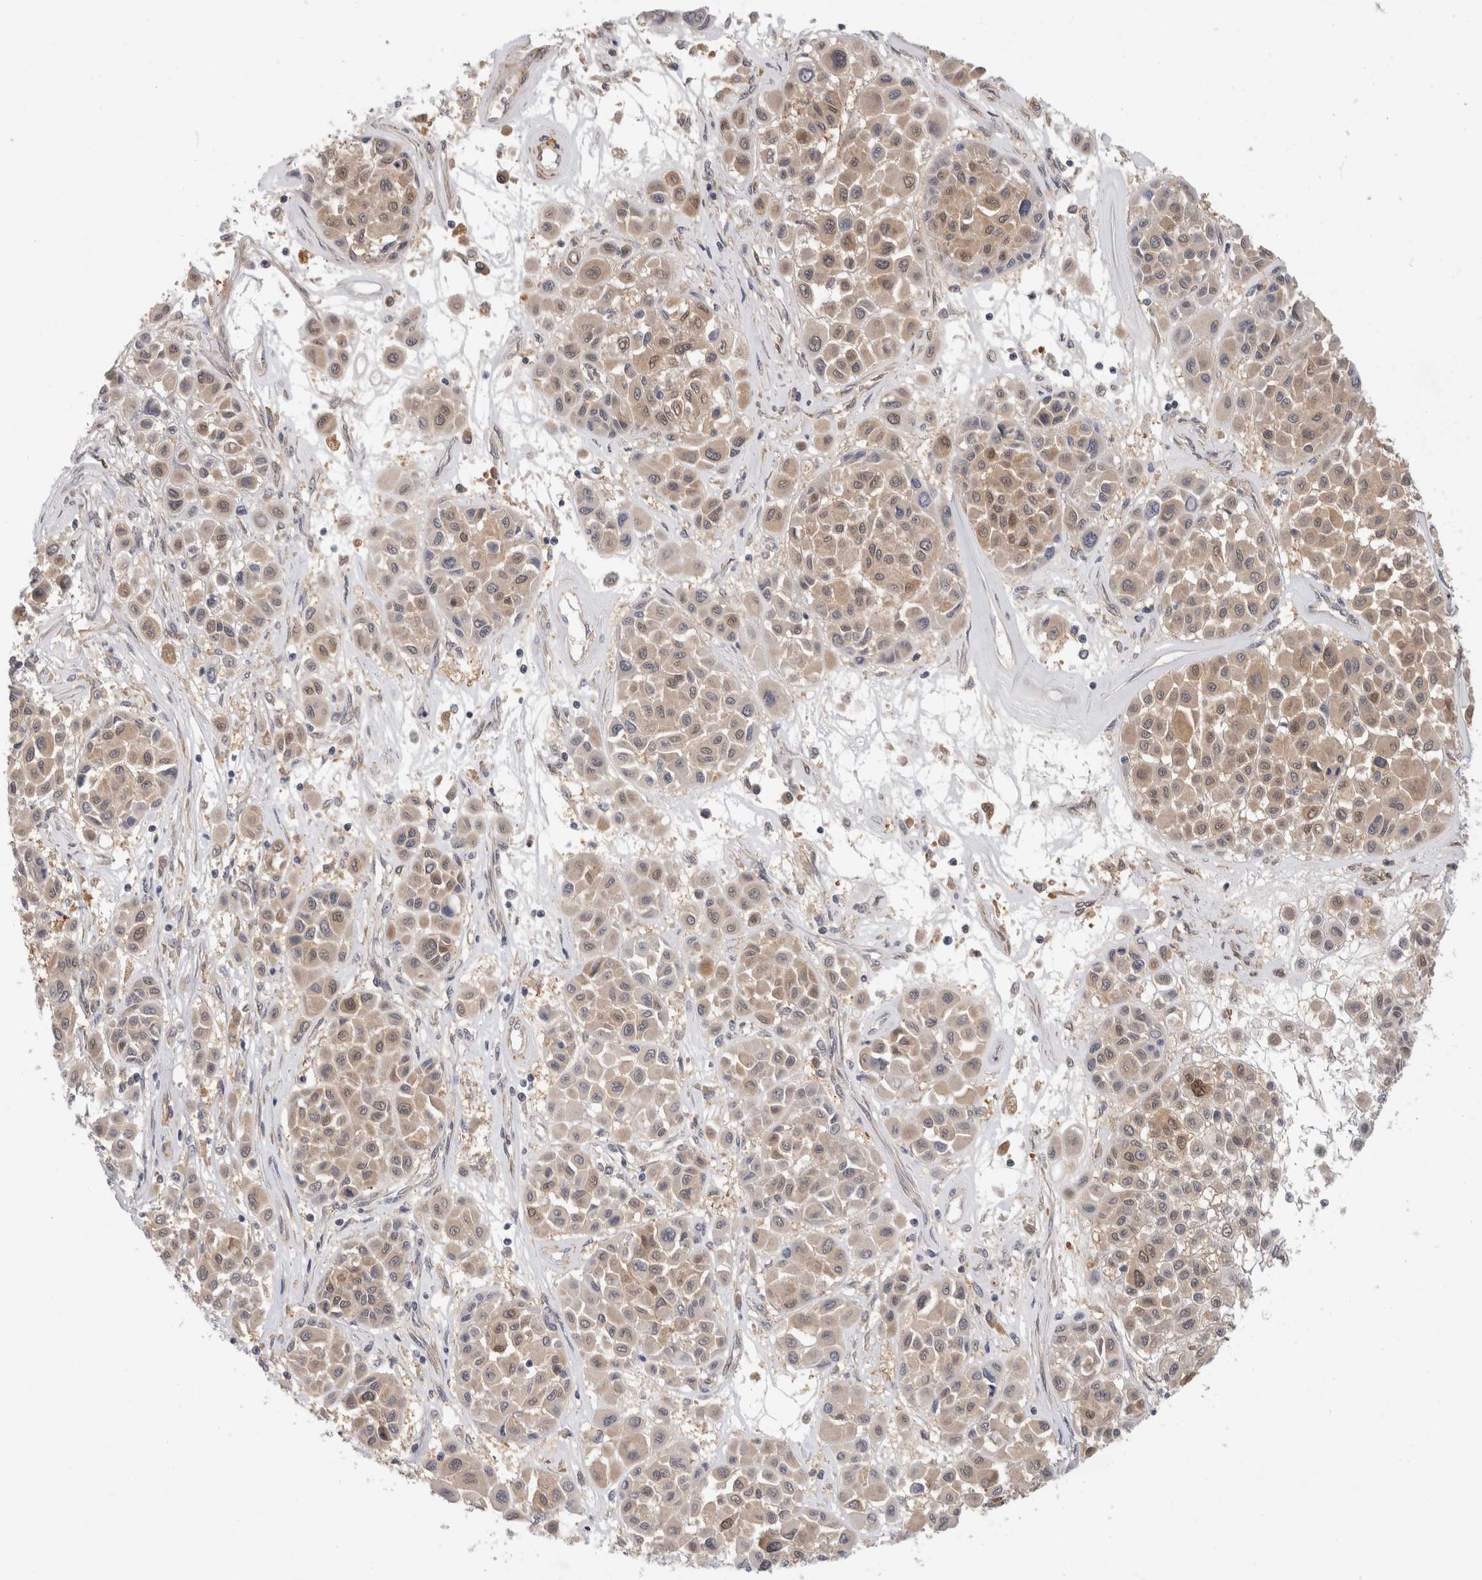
{"staining": {"intensity": "weak", "quantity": ">75%", "location": "cytoplasmic/membranous"}, "tissue": "melanoma", "cell_type": "Tumor cells", "image_type": "cancer", "snomed": [{"axis": "morphology", "description": "Malignant melanoma, Metastatic site"}, {"axis": "topography", "description": "Soft tissue"}], "caption": "Brown immunohistochemical staining in melanoma displays weak cytoplasmic/membranous staining in about >75% of tumor cells. (Stains: DAB (3,3'-diaminobenzidine) in brown, nuclei in blue, Microscopy: brightfield microscopy at high magnification).", "gene": "PGM1", "patient": {"sex": "male", "age": 41}}